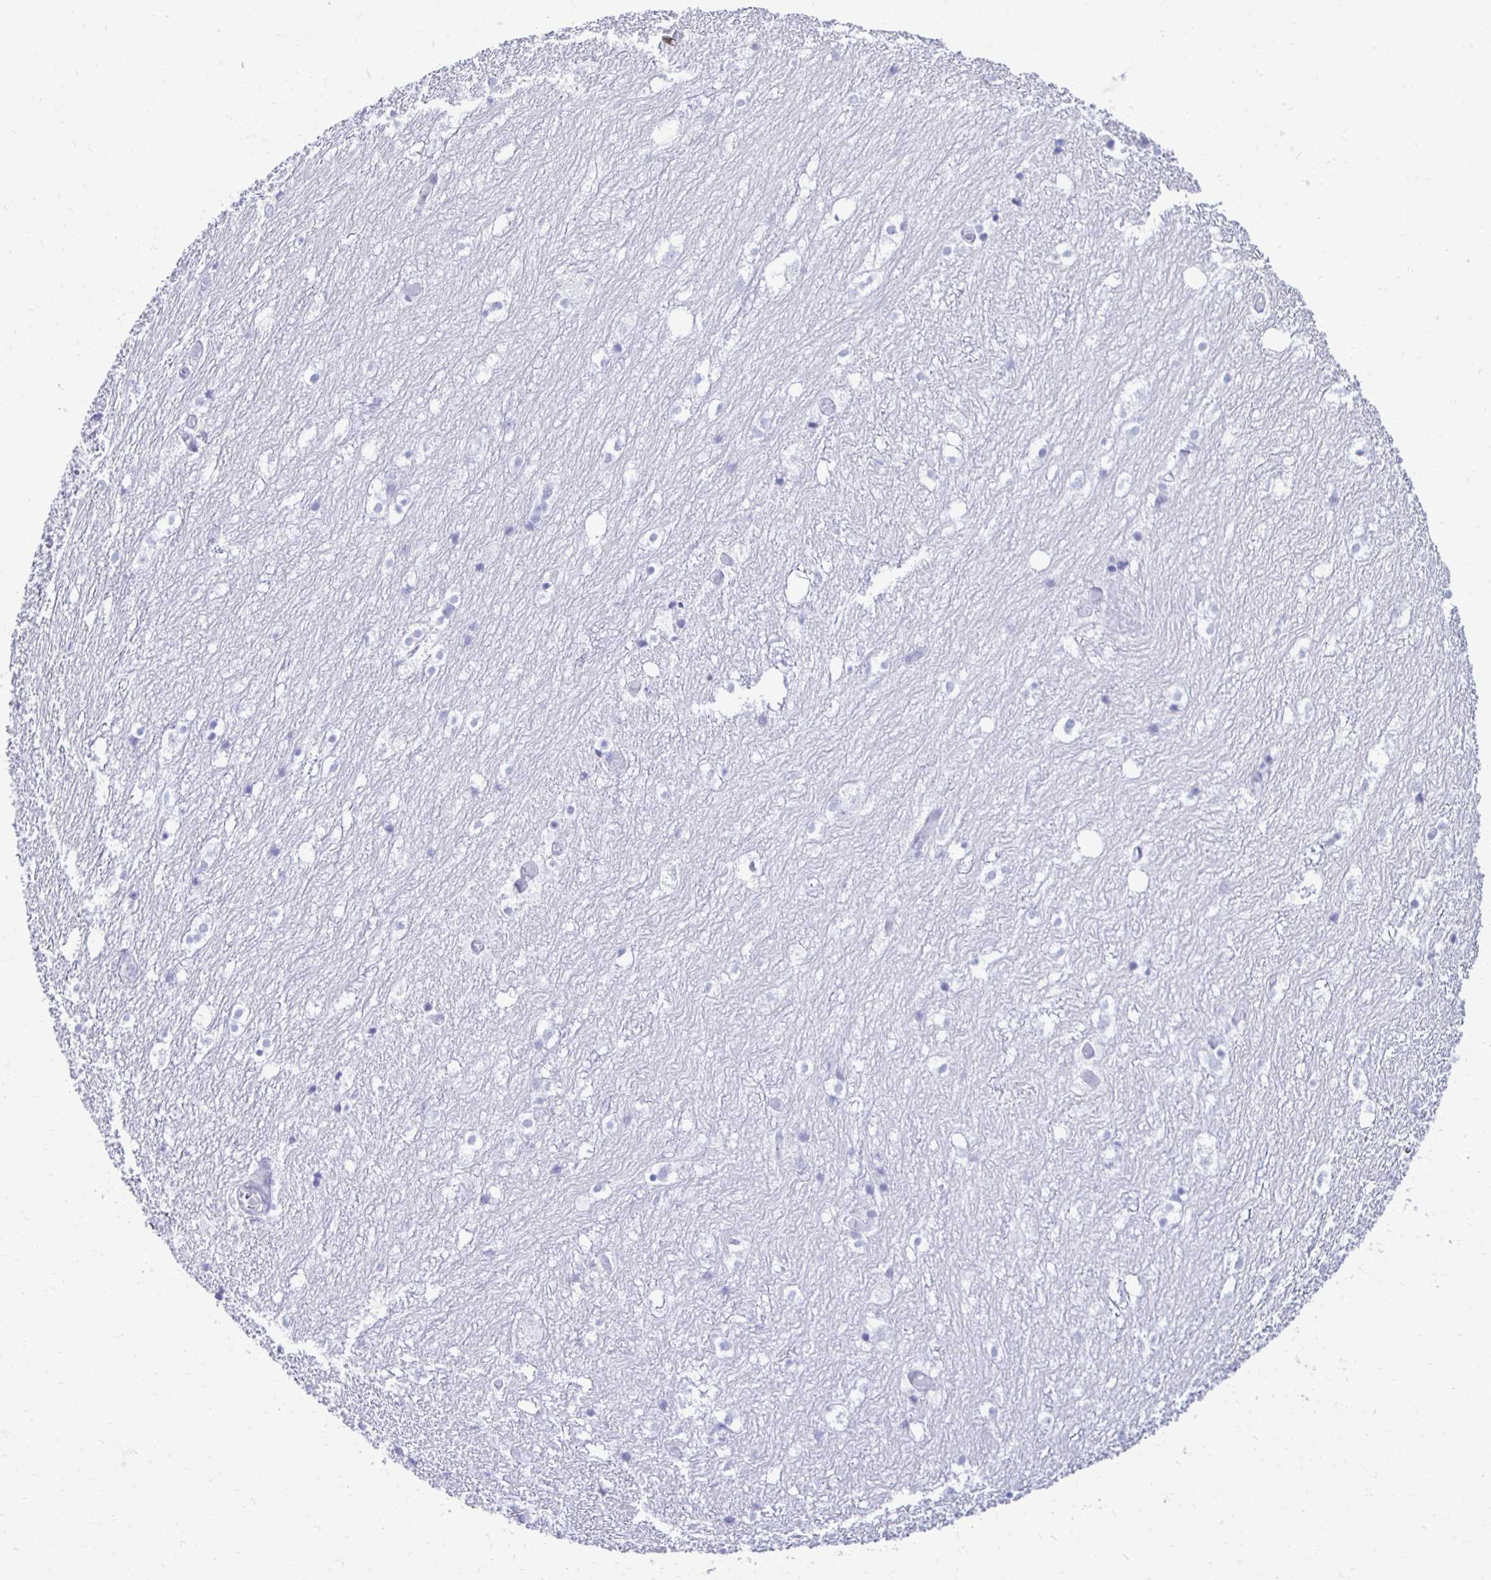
{"staining": {"intensity": "negative", "quantity": "none", "location": "none"}, "tissue": "hippocampus", "cell_type": "Glial cells", "image_type": "normal", "snomed": [{"axis": "morphology", "description": "Normal tissue, NOS"}, {"axis": "topography", "description": "Hippocampus"}], "caption": "Protein analysis of benign hippocampus reveals no significant positivity in glial cells.", "gene": "CST5", "patient": {"sex": "female", "age": 52}}